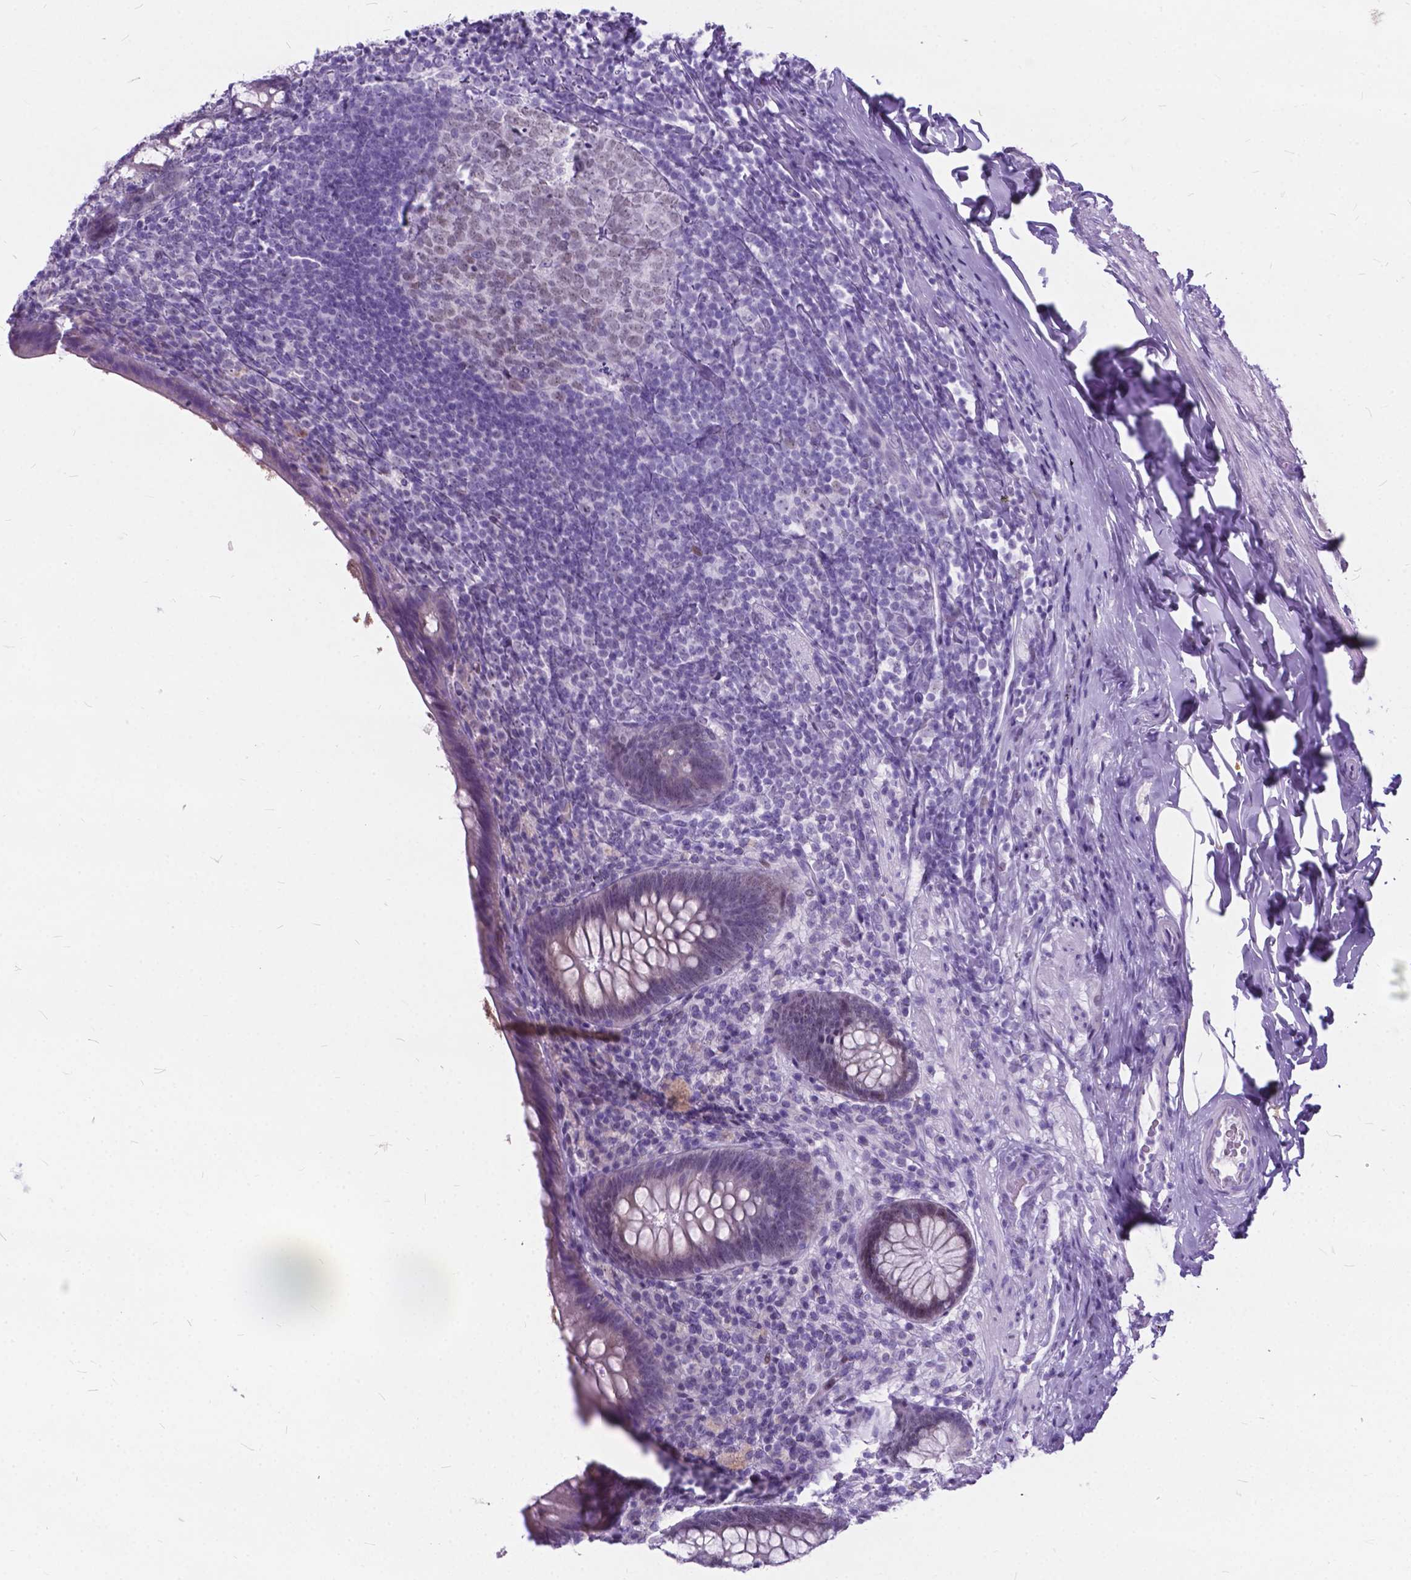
{"staining": {"intensity": "negative", "quantity": "none", "location": "none"}, "tissue": "appendix", "cell_type": "Glandular cells", "image_type": "normal", "snomed": [{"axis": "morphology", "description": "Normal tissue, NOS"}, {"axis": "topography", "description": "Appendix"}], "caption": "Immunohistochemistry image of normal human appendix stained for a protein (brown), which demonstrates no expression in glandular cells.", "gene": "BSND", "patient": {"sex": "male", "age": 47}}